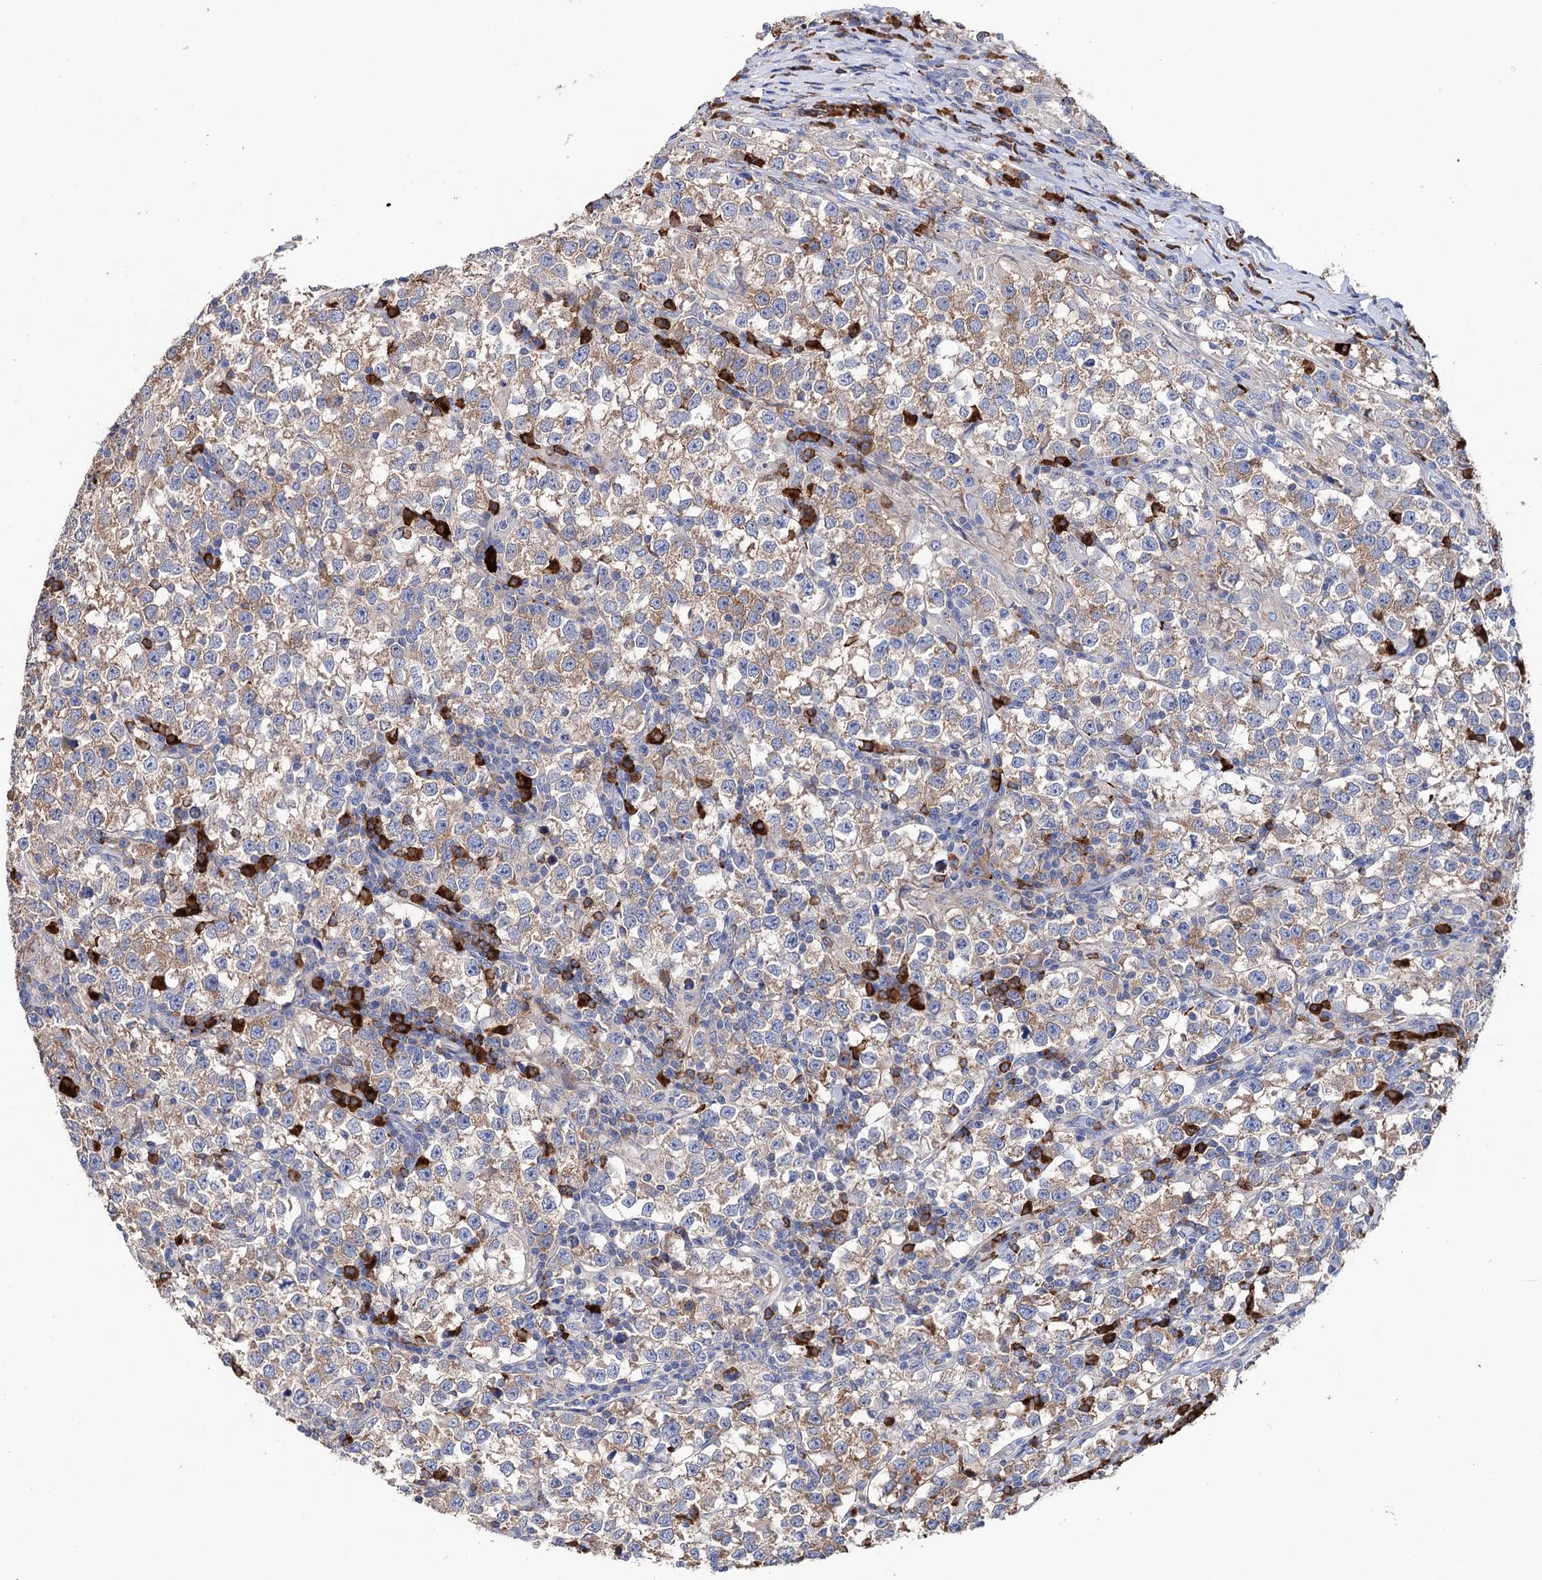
{"staining": {"intensity": "weak", "quantity": ">75%", "location": "cytoplasmic/membranous"}, "tissue": "testis cancer", "cell_type": "Tumor cells", "image_type": "cancer", "snomed": [{"axis": "morphology", "description": "Normal tissue, NOS"}, {"axis": "morphology", "description": "Seminoma, NOS"}, {"axis": "topography", "description": "Testis"}], "caption": "High-magnification brightfield microscopy of testis cancer stained with DAB (brown) and counterstained with hematoxylin (blue). tumor cells exhibit weak cytoplasmic/membranous staining is appreciated in approximately>75% of cells.", "gene": "BBS4", "patient": {"sex": "male", "age": 43}}